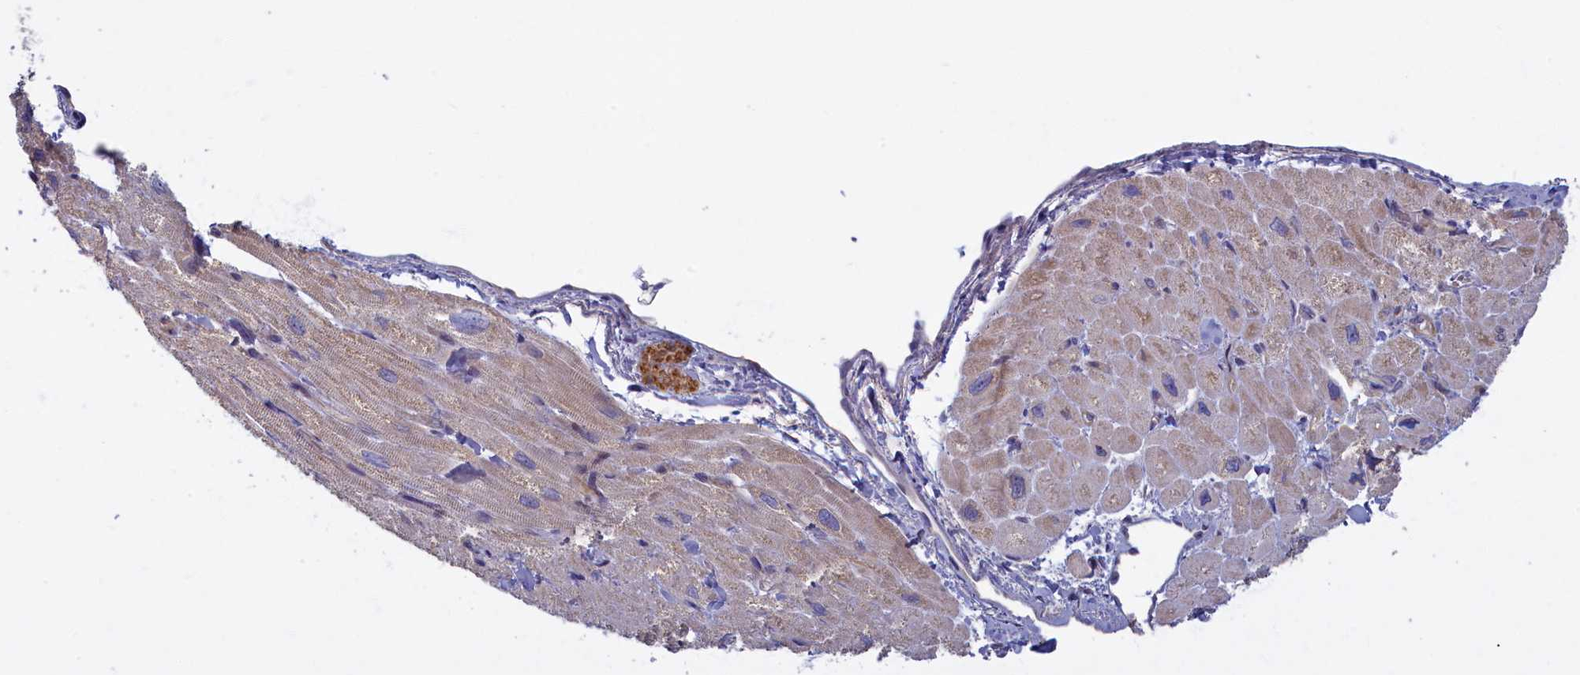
{"staining": {"intensity": "weak", "quantity": "25%-75%", "location": "cytoplasmic/membranous"}, "tissue": "heart muscle", "cell_type": "Cardiomyocytes", "image_type": "normal", "snomed": [{"axis": "morphology", "description": "Normal tissue, NOS"}, {"axis": "topography", "description": "Heart"}], "caption": "Weak cytoplasmic/membranous positivity is seen in about 25%-75% of cardiomyocytes in unremarkable heart muscle. (DAB IHC, brown staining for protein, blue staining for nuclei).", "gene": "TRPM4", "patient": {"sex": "male", "age": 65}}